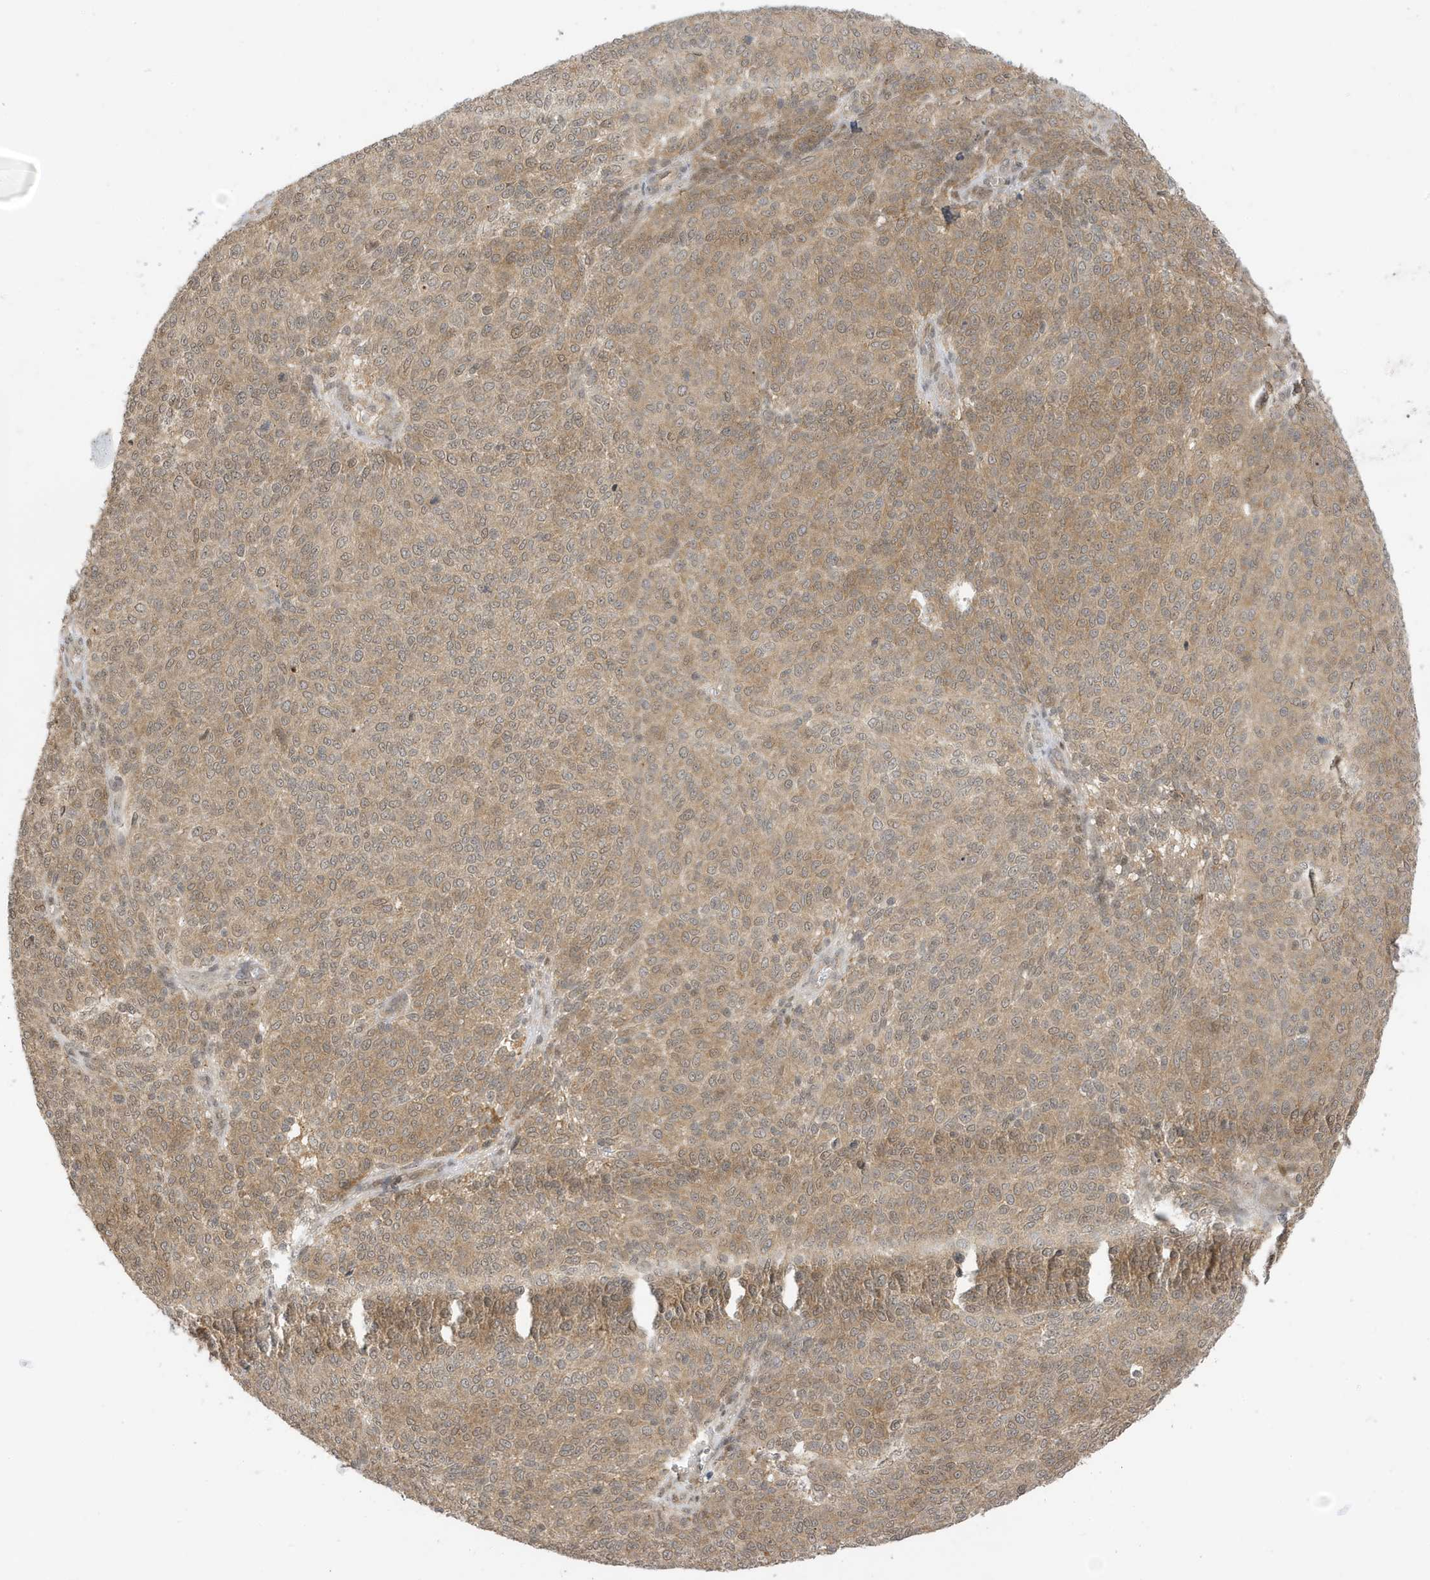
{"staining": {"intensity": "moderate", "quantity": ">75%", "location": "cytoplasmic/membranous"}, "tissue": "melanoma", "cell_type": "Tumor cells", "image_type": "cancer", "snomed": [{"axis": "morphology", "description": "Malignant melanoma, NOS"}, {"axis": "topography", "description": "Skin"}], "caption": "Tumor cells display medium levels of moderate cytoplasmic/membranous expression in about >75% of cells in human malignant melanoma. (DAB IHC, brown staining for protein, blue staining for nuclei).", "gene": "TAB3", "patient": {"sex": "male", "age": 73}}